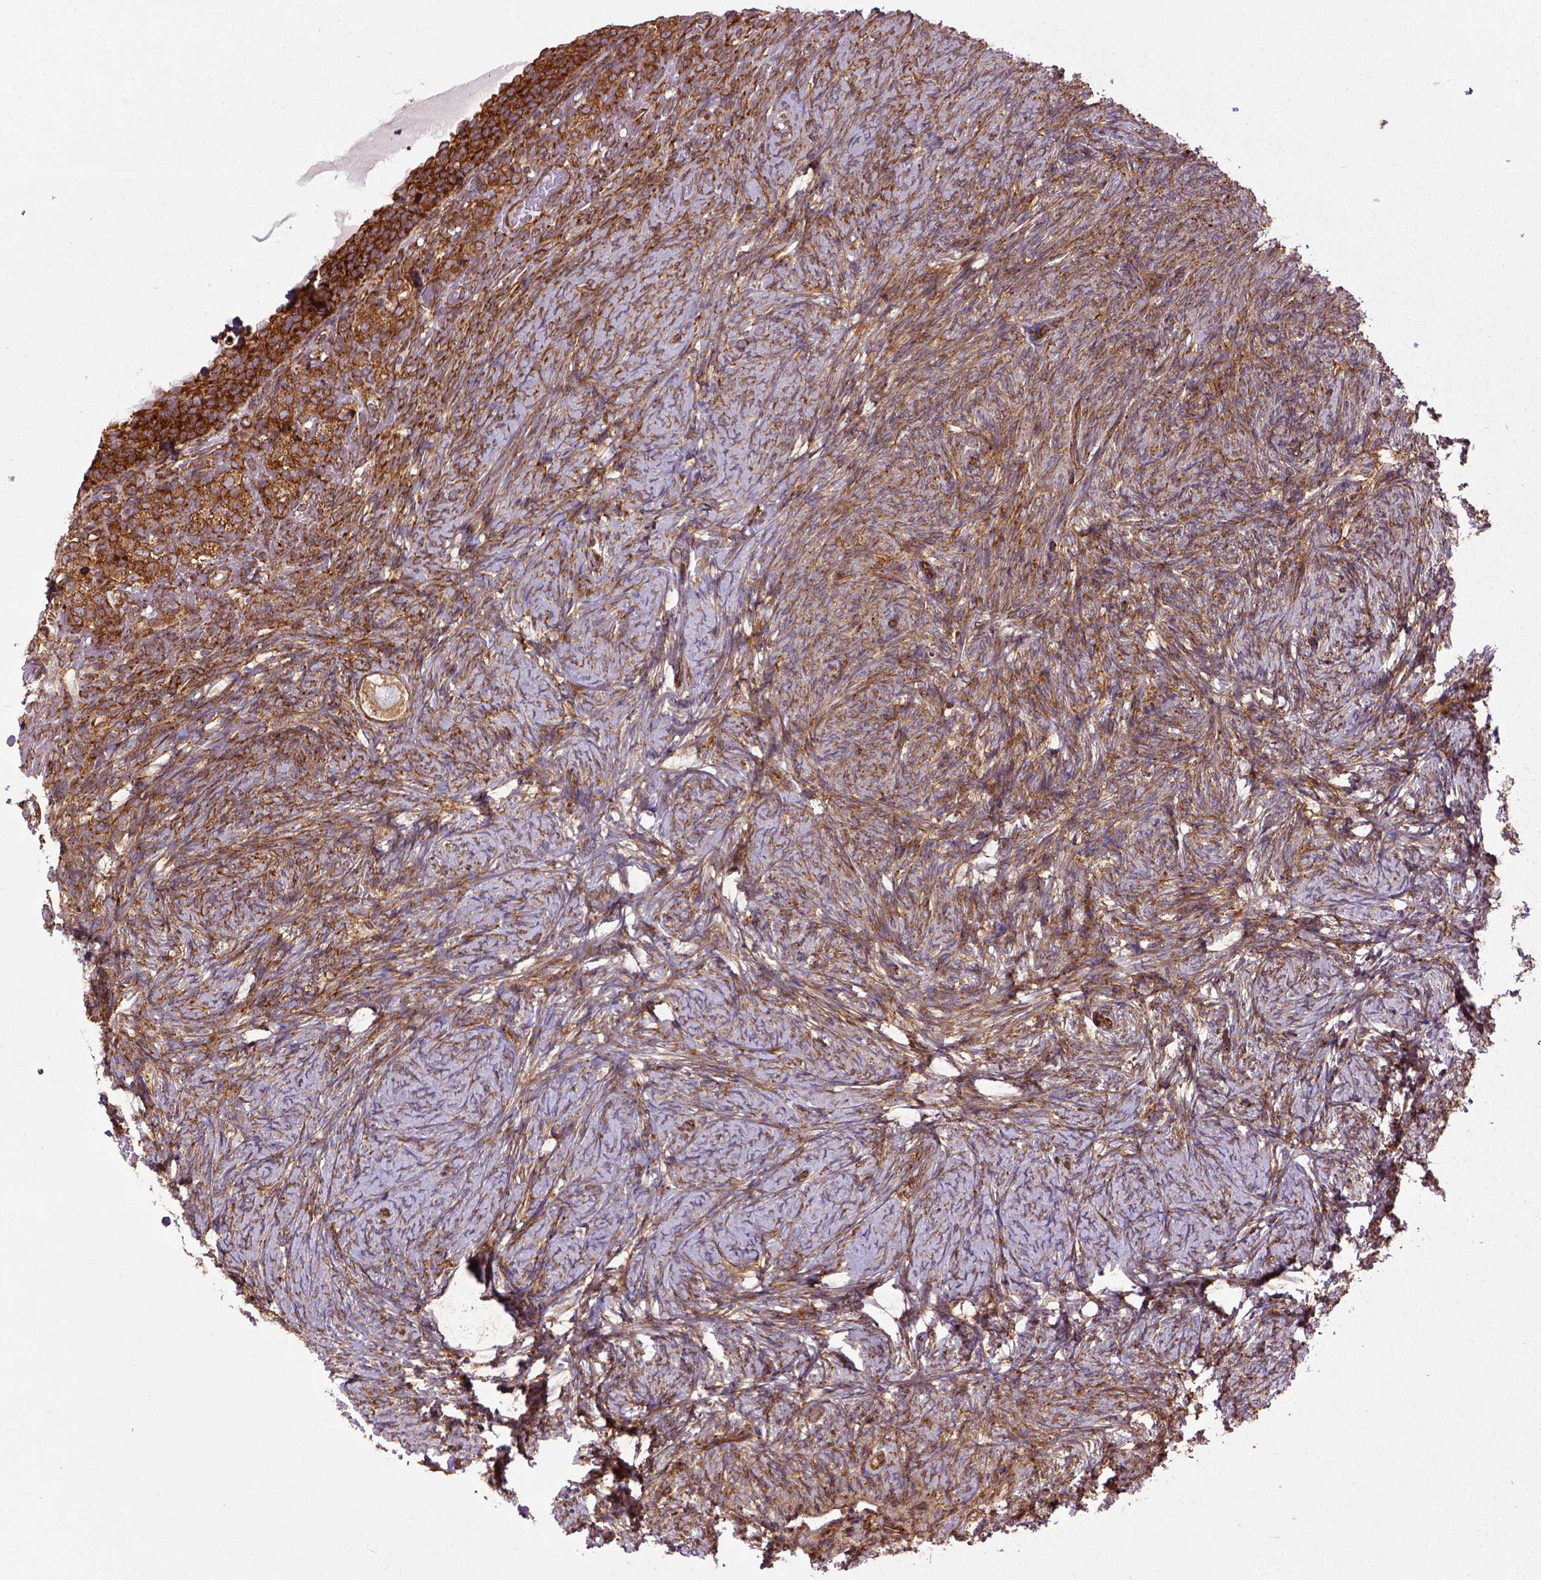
{"staining": {"intensity": "weak", "quantity": ">75%", "location": "cytoplasmic/membranous"}, "tissue": "ovary", "cell_type": "Follicle cells", "image_type": "normal", "snomed": [{"axis": "morphology", "description": "Normal tissue, NOS"}, {"axis": "topography", "description": "Ovary"}], "caption": "Weak cytoplasmic/membranous protein staining is seen in approximately >75% of follicle cells in ovary.", "gene": "CAPRIN1", "patient": {"sex": "female", "age": 34}}